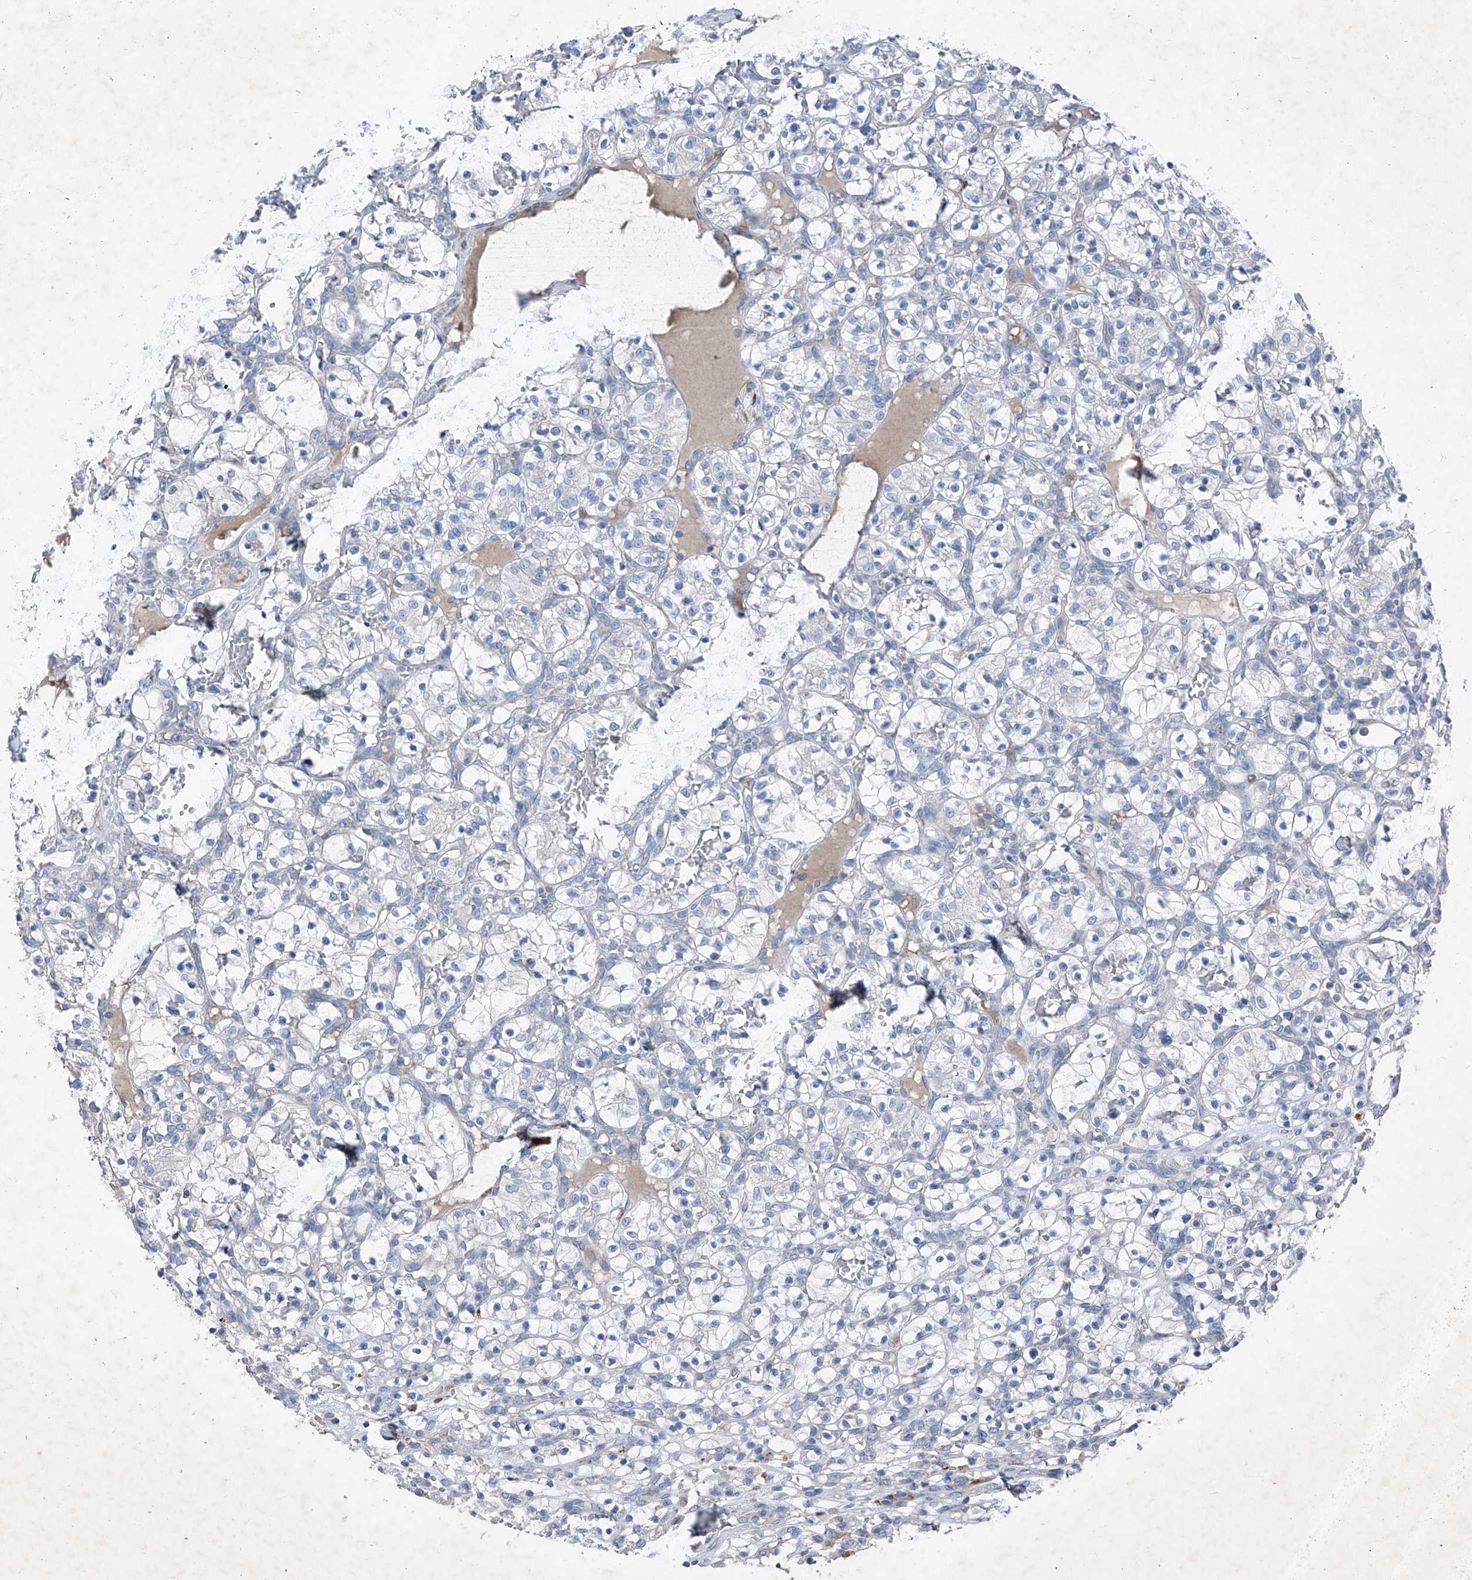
{"staining": {"intensity": "negative", "quantity": "none", "location": "none"}, "tissue": "renal cancer", "cell_type": "Tumor cells", "image_type": "cancer", "snomed": [{"axis": "morphology", "description": "Adenocarcinoma, NOS"}, {"axis": "topography", "description": "Kidney"}], "caption": "Histopathology image shows no significant protein staining in tumor cells of renal cancer (adenocarcinoma).", "gene": "IFI27", "patient": {"sex": "female", "age": 57}}